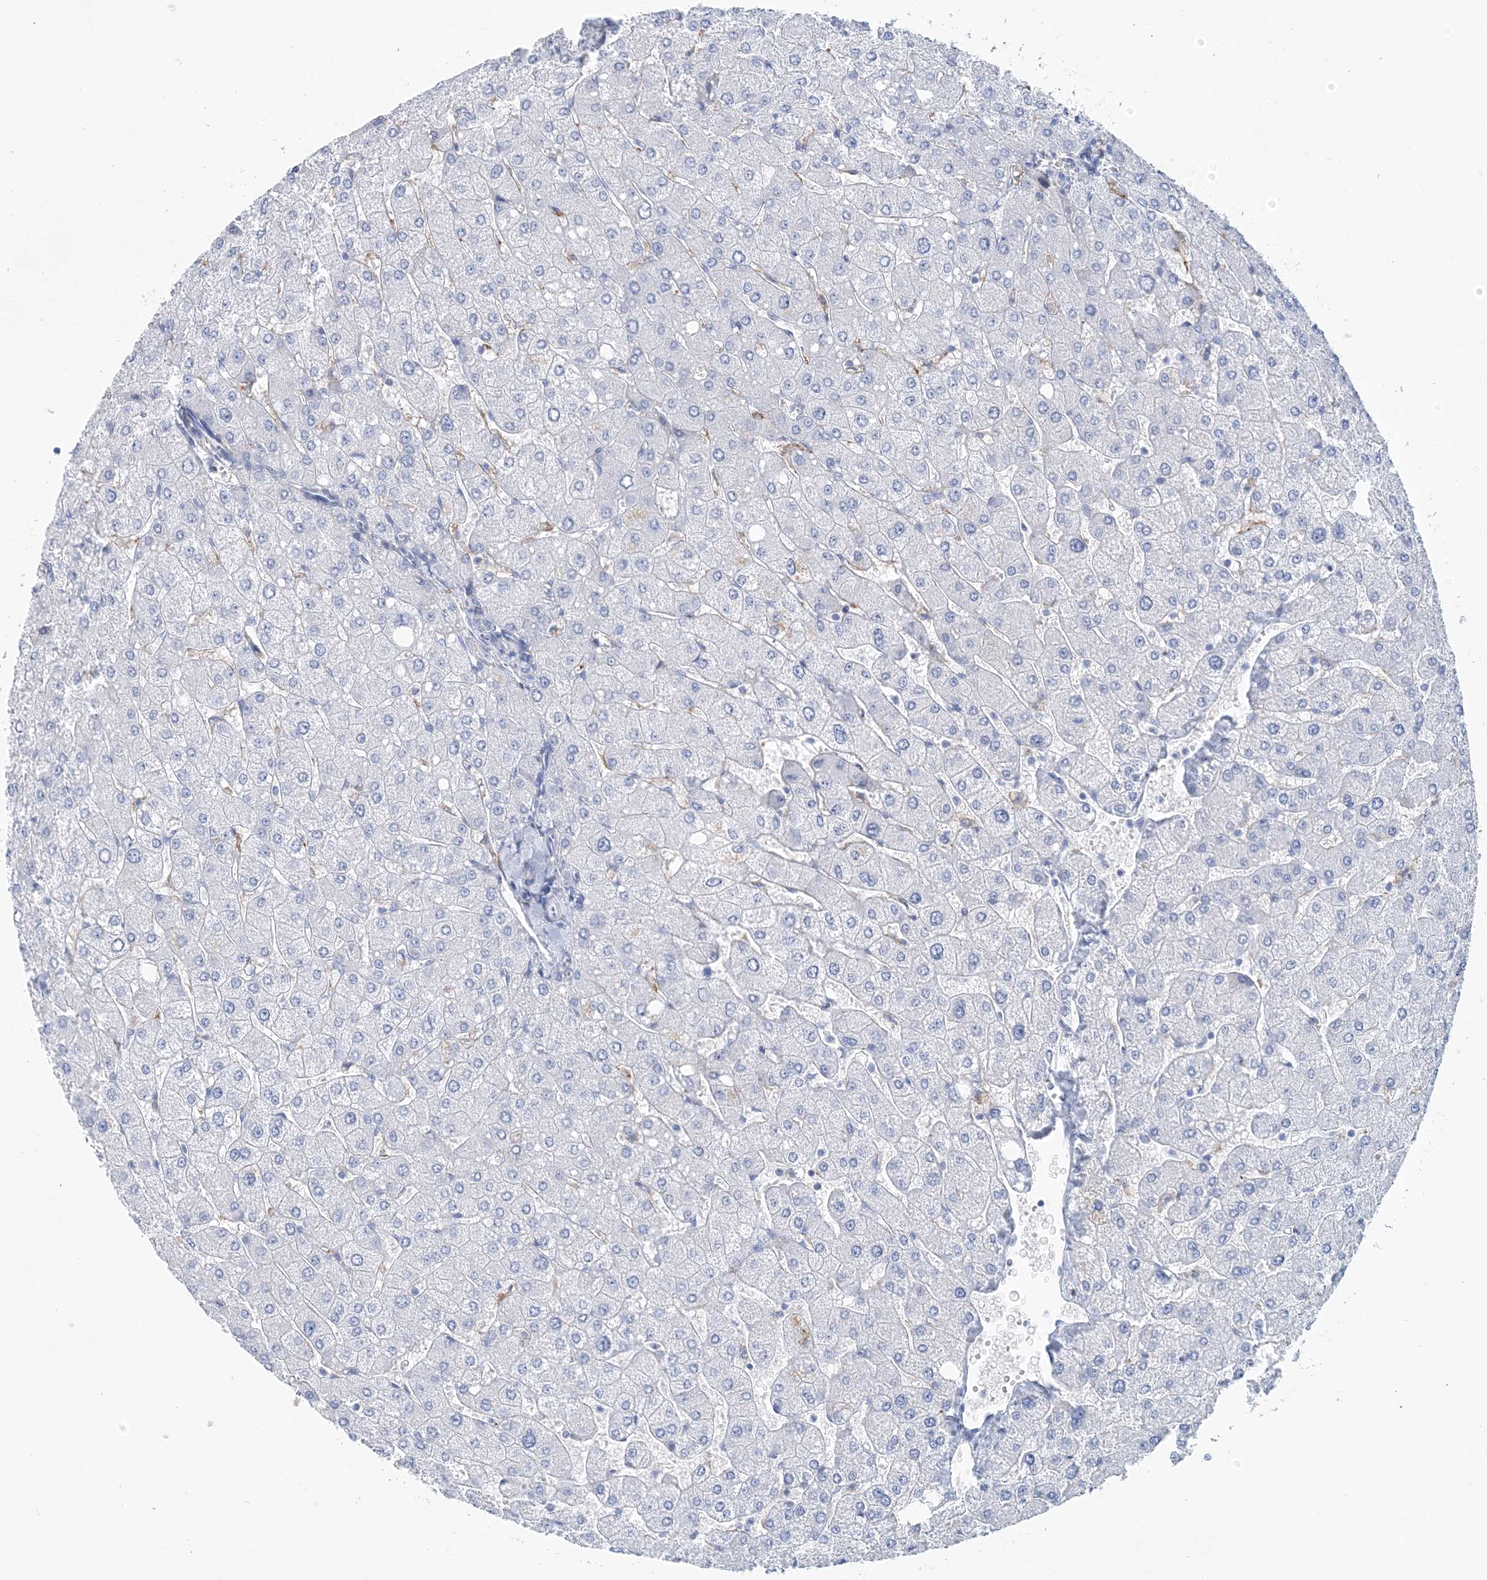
{"staining": {"intensity": "negative", "quantity": "none", "location": "none"}, "tissue": "liver", "cell_type": "Cholangiocytes", "image_type": "normal", "snomed": [{"axis": "morphology", "description": "Normal tissue, NOS"}, {"axis": "topography", "description": "Liver"}], "caption": "This is an immunohistochemistry image of normal liver. There is no staining in cholangiocytes.", "gene": "NKX6", "patient": {"sex": "male", "age": 55}}